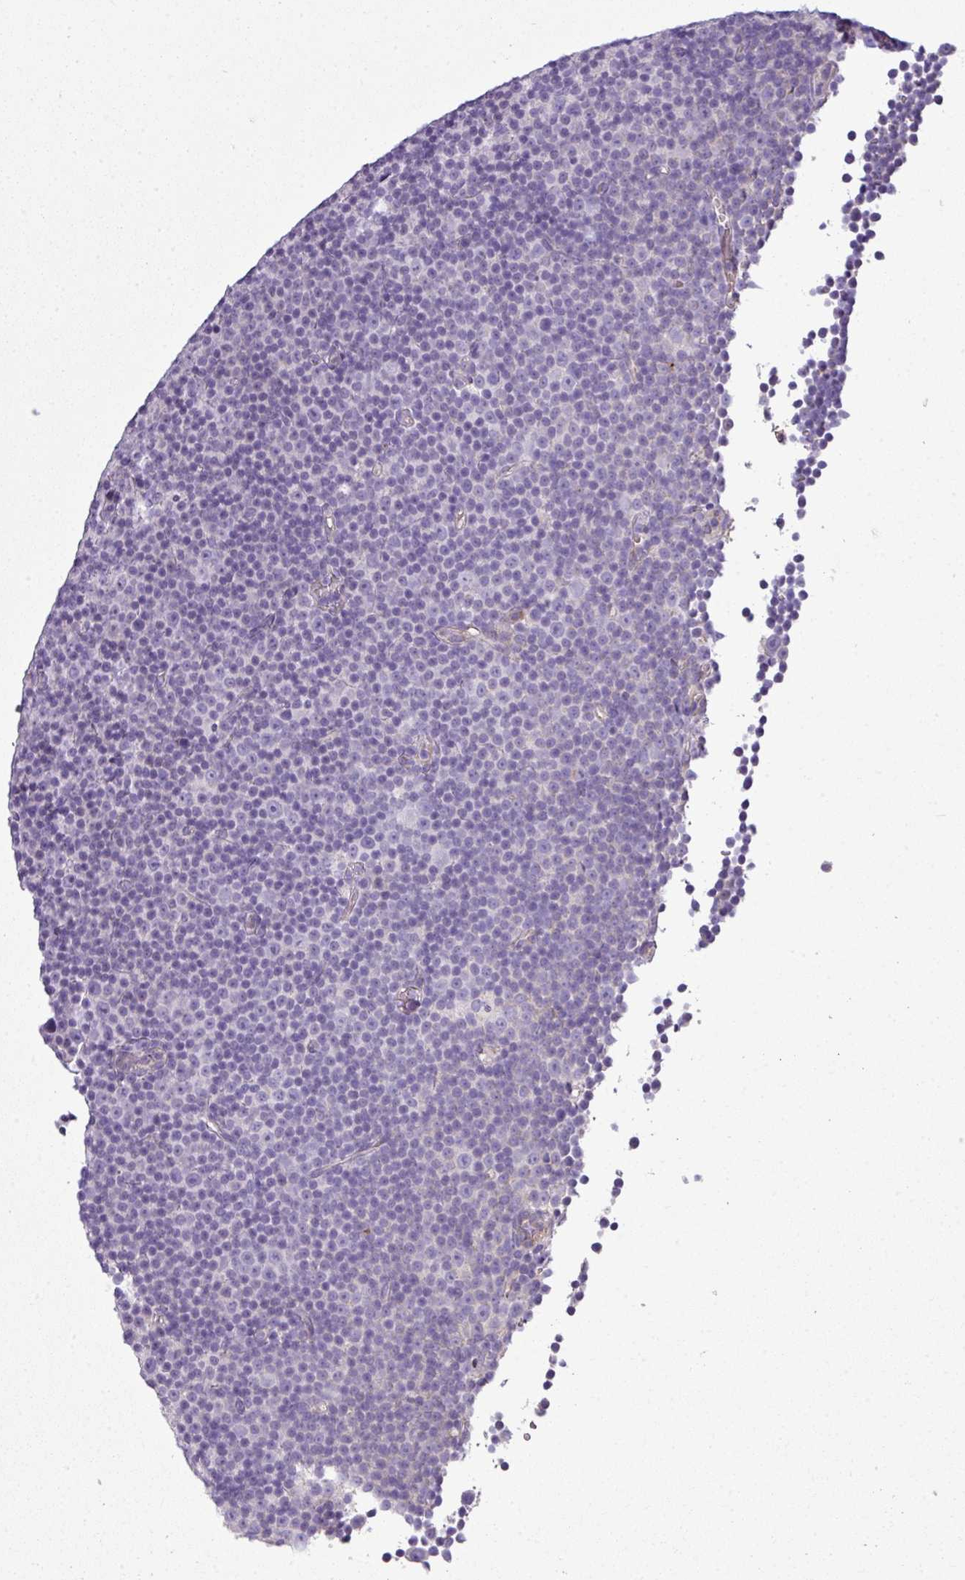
{"staining": {"intensity": "negative", "quantity": "none", "location": "none"}, "tissue": "lymphoma", "cell_type": "Tumor cells", "image_type": "cancer", "snomed": [{"axis": "morphology", "description": "Malignant lymphoma, non-Hodgkin's type, Low grade"}, {"axis": "topography", "description": "Lymph node"}], "caption": "Micrograph shows no protein expression in tumor cells of low-grade malignant lymphoma, non-Hodgkin's type tissue.", "gene": "TMEM178B", "patient": {"sex": "female", "age": 67}}